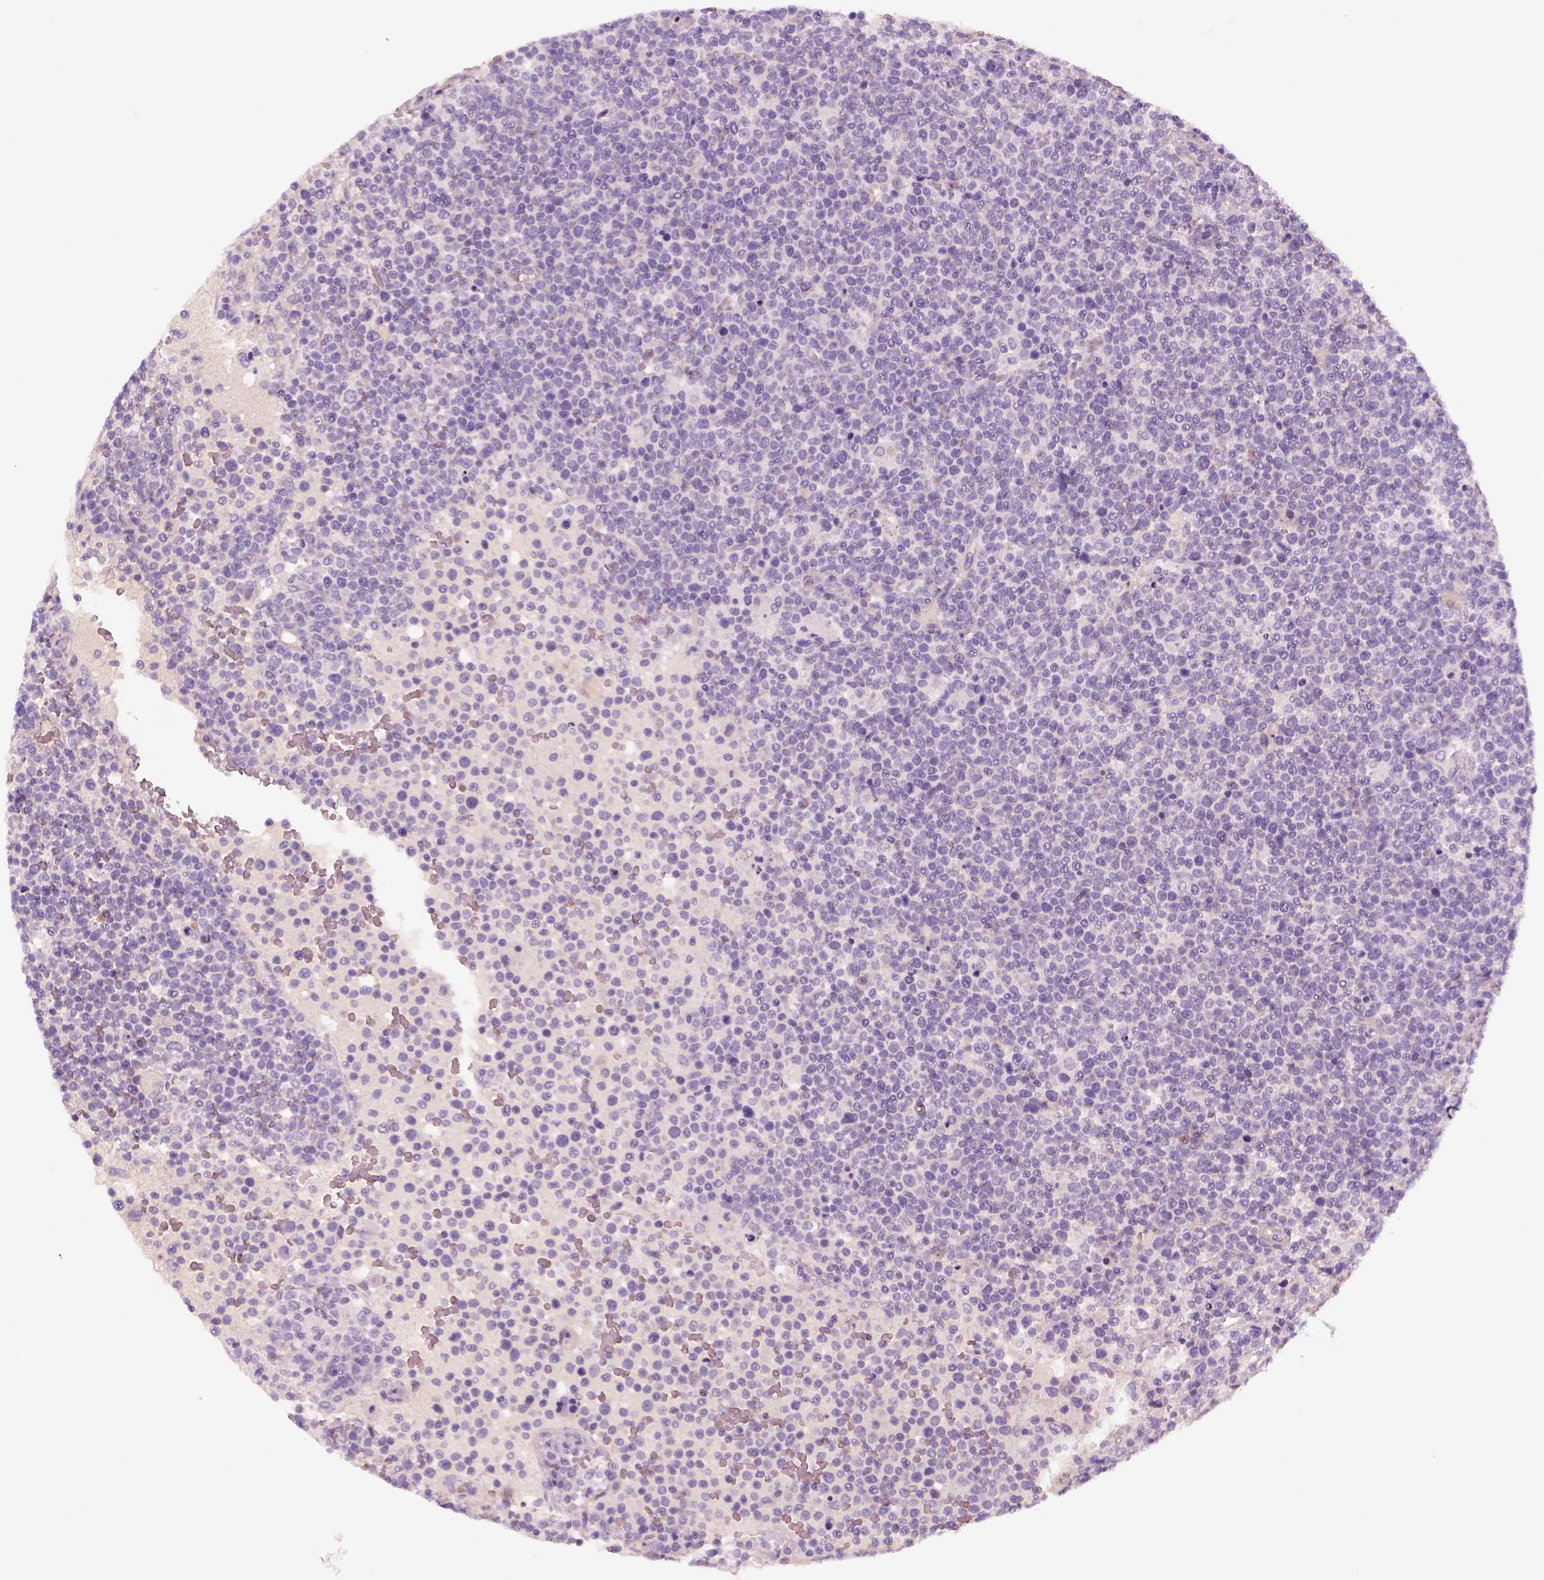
{"staining": {"intensity": "negative", "quantity": "none", "location": "none"}, "tissue": "lymphoma", "cell_type": "Tumor cells", "image_type": "cancer", "snomed": [{"axis": "morphology", "description": "Malignant lymphoma, non-Hodgkin's type, High grade"}, {"axis": "topography", "description": "Lymph node"}], "caption": "The micrograph exhibits no significant staining in tumor cells of lymphoma.", "gene": "IGLL1", "patient": {"sex": "male", "age": 61}}